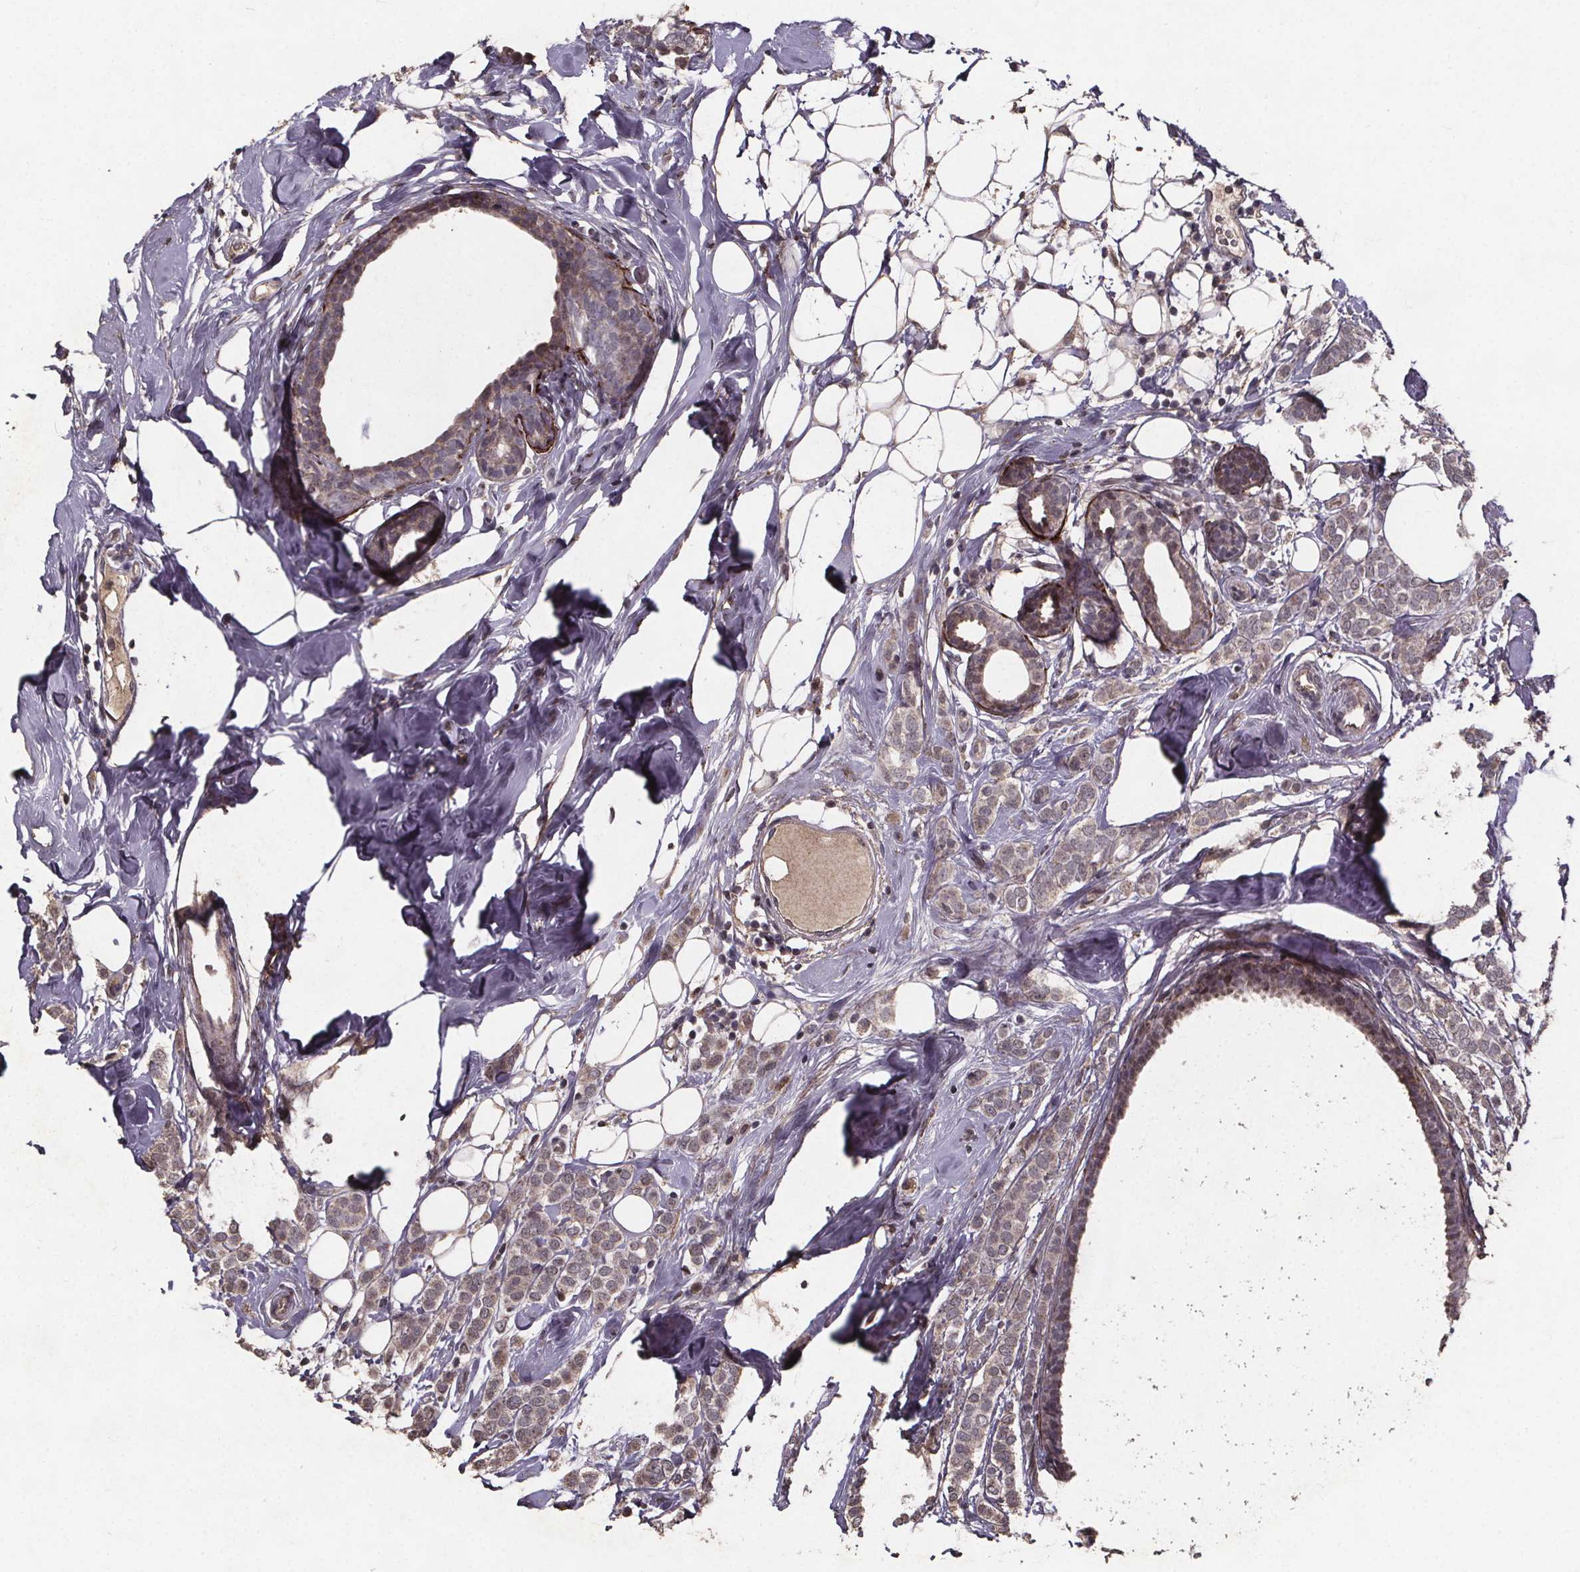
{"staining": {"intensity": "weak", "quantity": "25%-75%", "location": "cytoplasmic/membranous"}, "tissue": "breast cancer", "cell_type": "Tumor cells", "image_type": "cancer", "snomed": [{"axis": "morphology", "description": "Lobular carcinoma"}, {"axis": "topography", "description": "Breast"}], "caption": "Breast cancer (lobular carcinoma) stained for a protein displays weak cytoplasmic/membranous positivity in tumor cells.", "gene": "GPX3", "patient": {"sex": "female", "age": 49}}